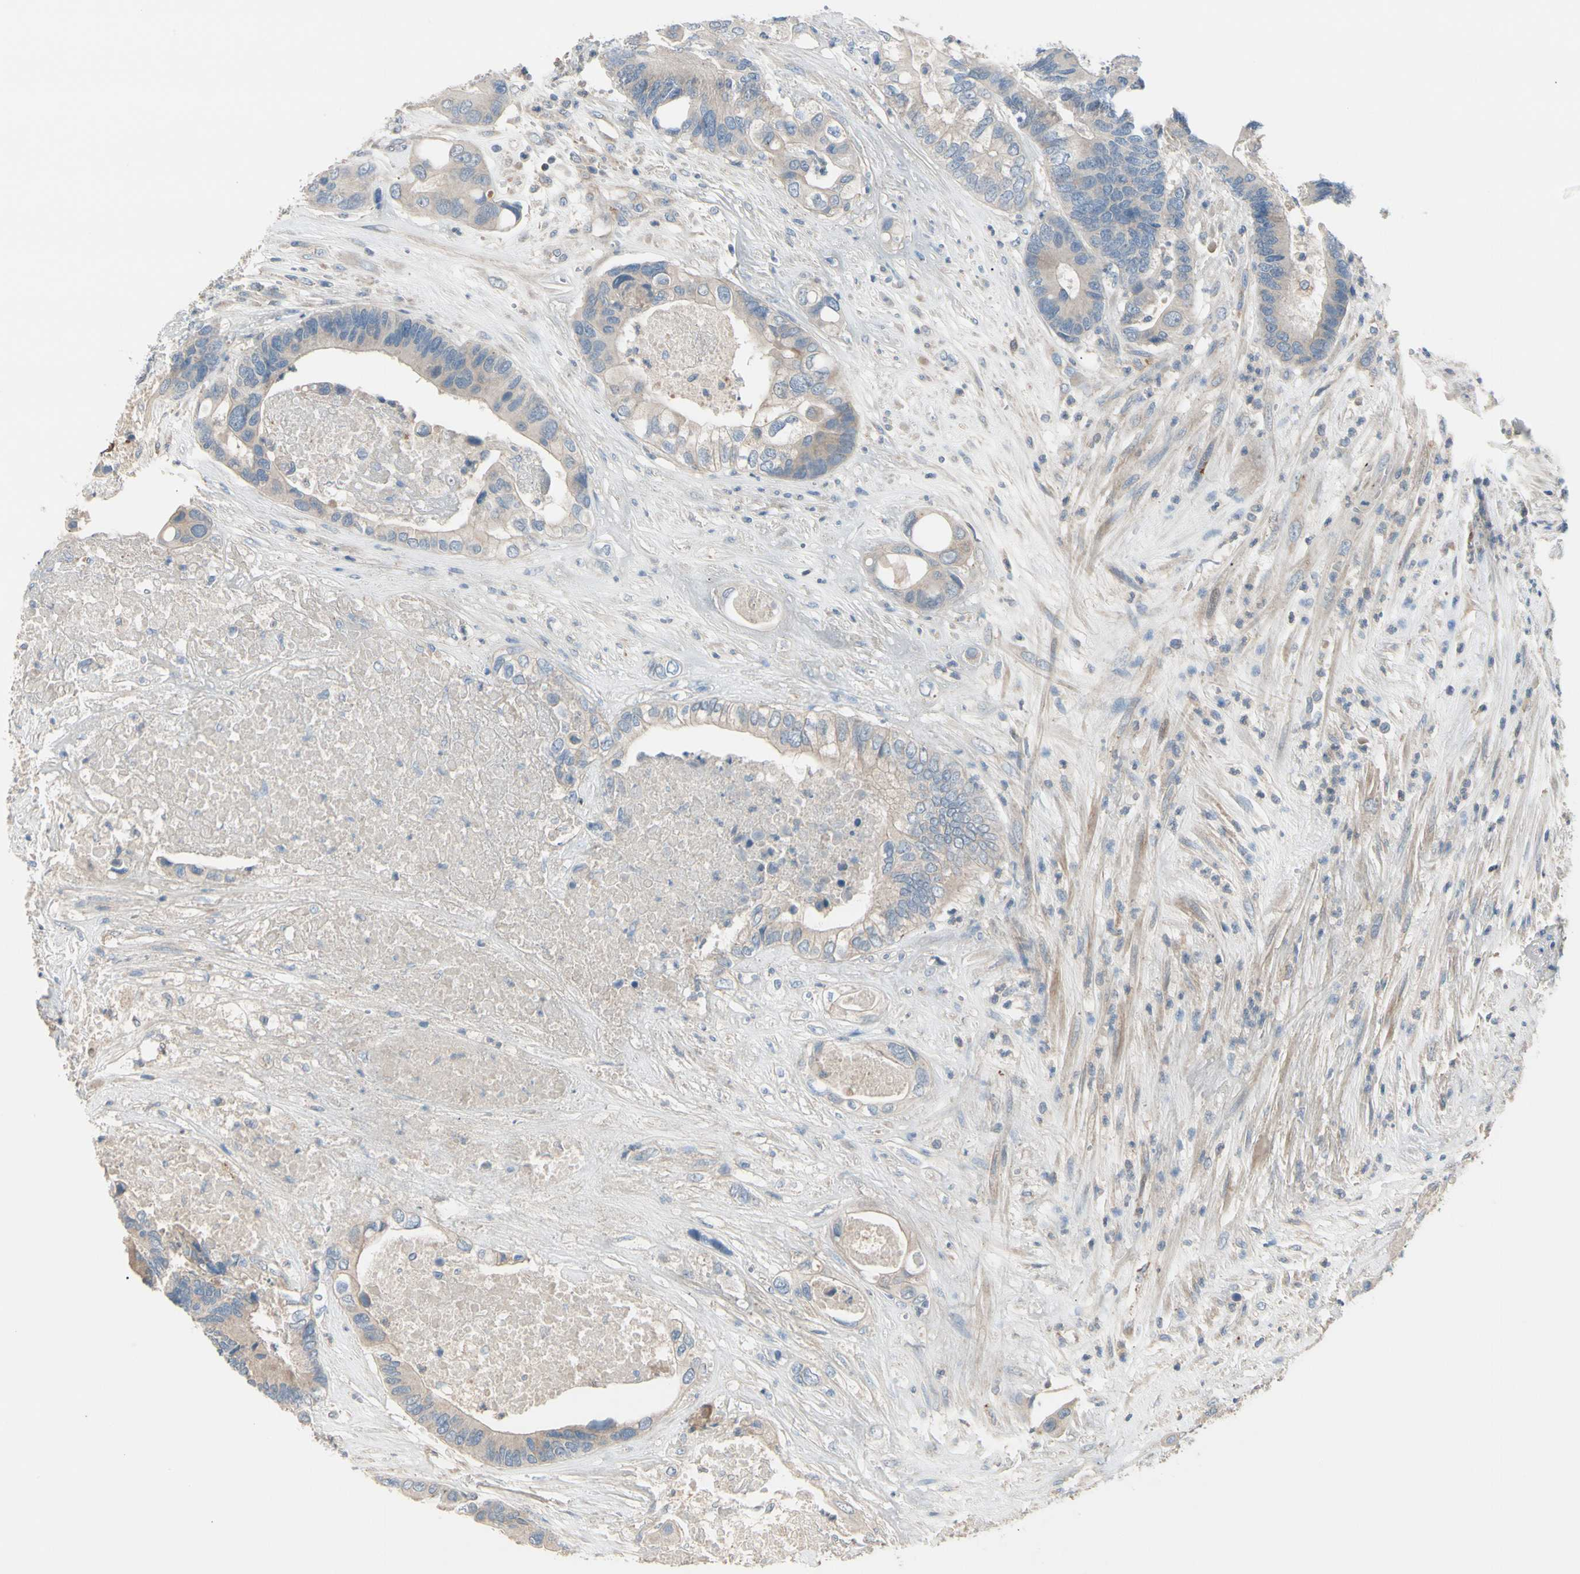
{"staining": {"intensity": "weak", "quantity": ">75%", "location": "cytoplasmic/membranous"}, "tissue": "colorectal cancer", "cell_type": "Tumor cells", "image_type": "cancer", "snomed": [{"axis": "morphology", "description": "Adenocarcinoma, NOS"}, {"axis": "topography", "description": "Rectum"}], "caption": "Colorectal cancer stained with a protein marker displays weak staining in tumor cells.", "gene": "EPHA3", "patient": {"sex": "male", "age": 55}}